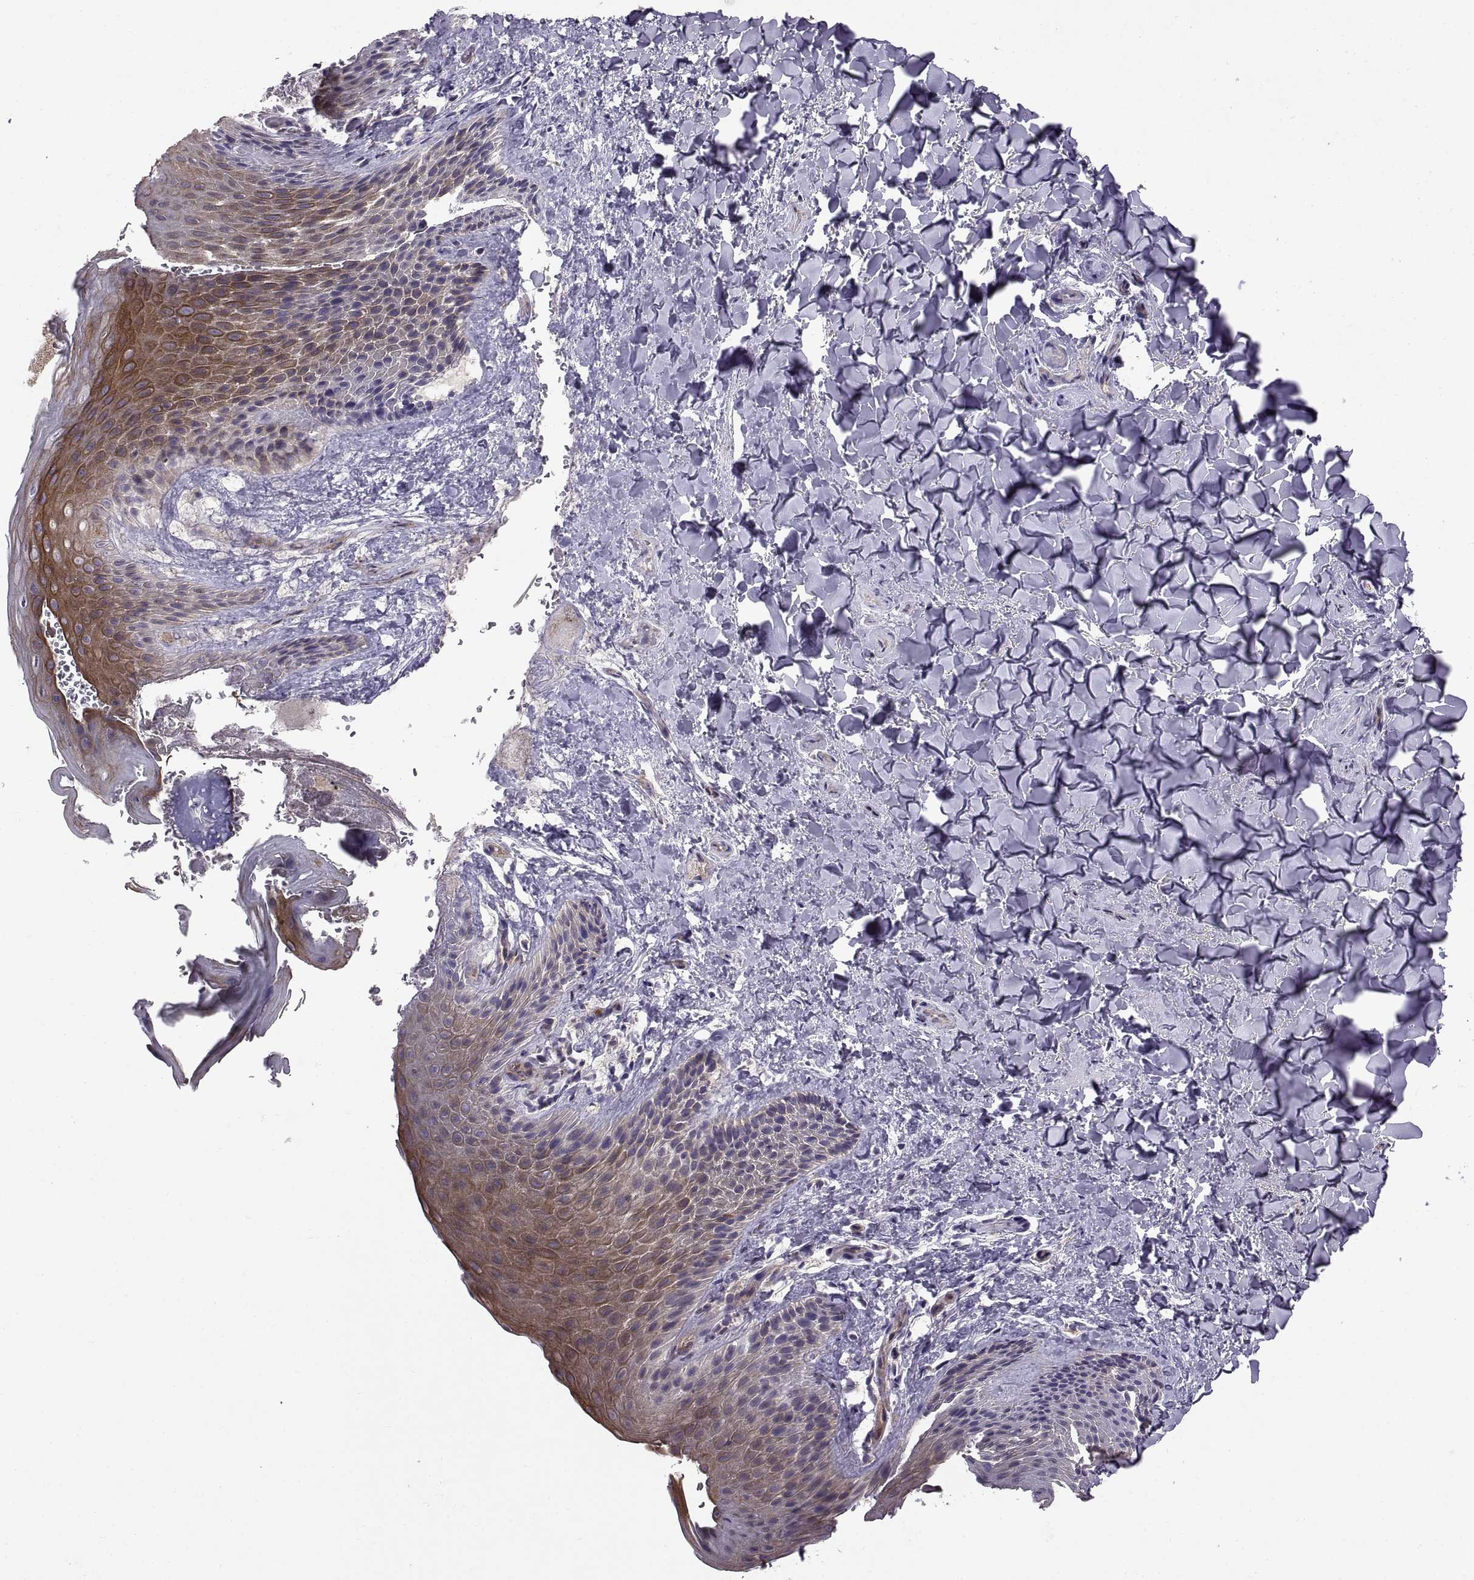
{"staining": {"intensity": "strong", "quantity": "25%-75%", "location": "cytoplasmic/membranous"}, "tissue": "skin", "cell_type": "Epidermal cells", "image_type": "normal", "snomed": [{"axis": "morphology", "description": "Normal tissue, NOS"}, {"axis": "topography", "description": "Anal"}], "caption": "Protein analysis of benign skin exhibits strong cytoplasmic/membranous expression in about 25%-75% of epidermal cells.", "gene": "ARSL", "patient": {"sex": "male", "age": 36}}